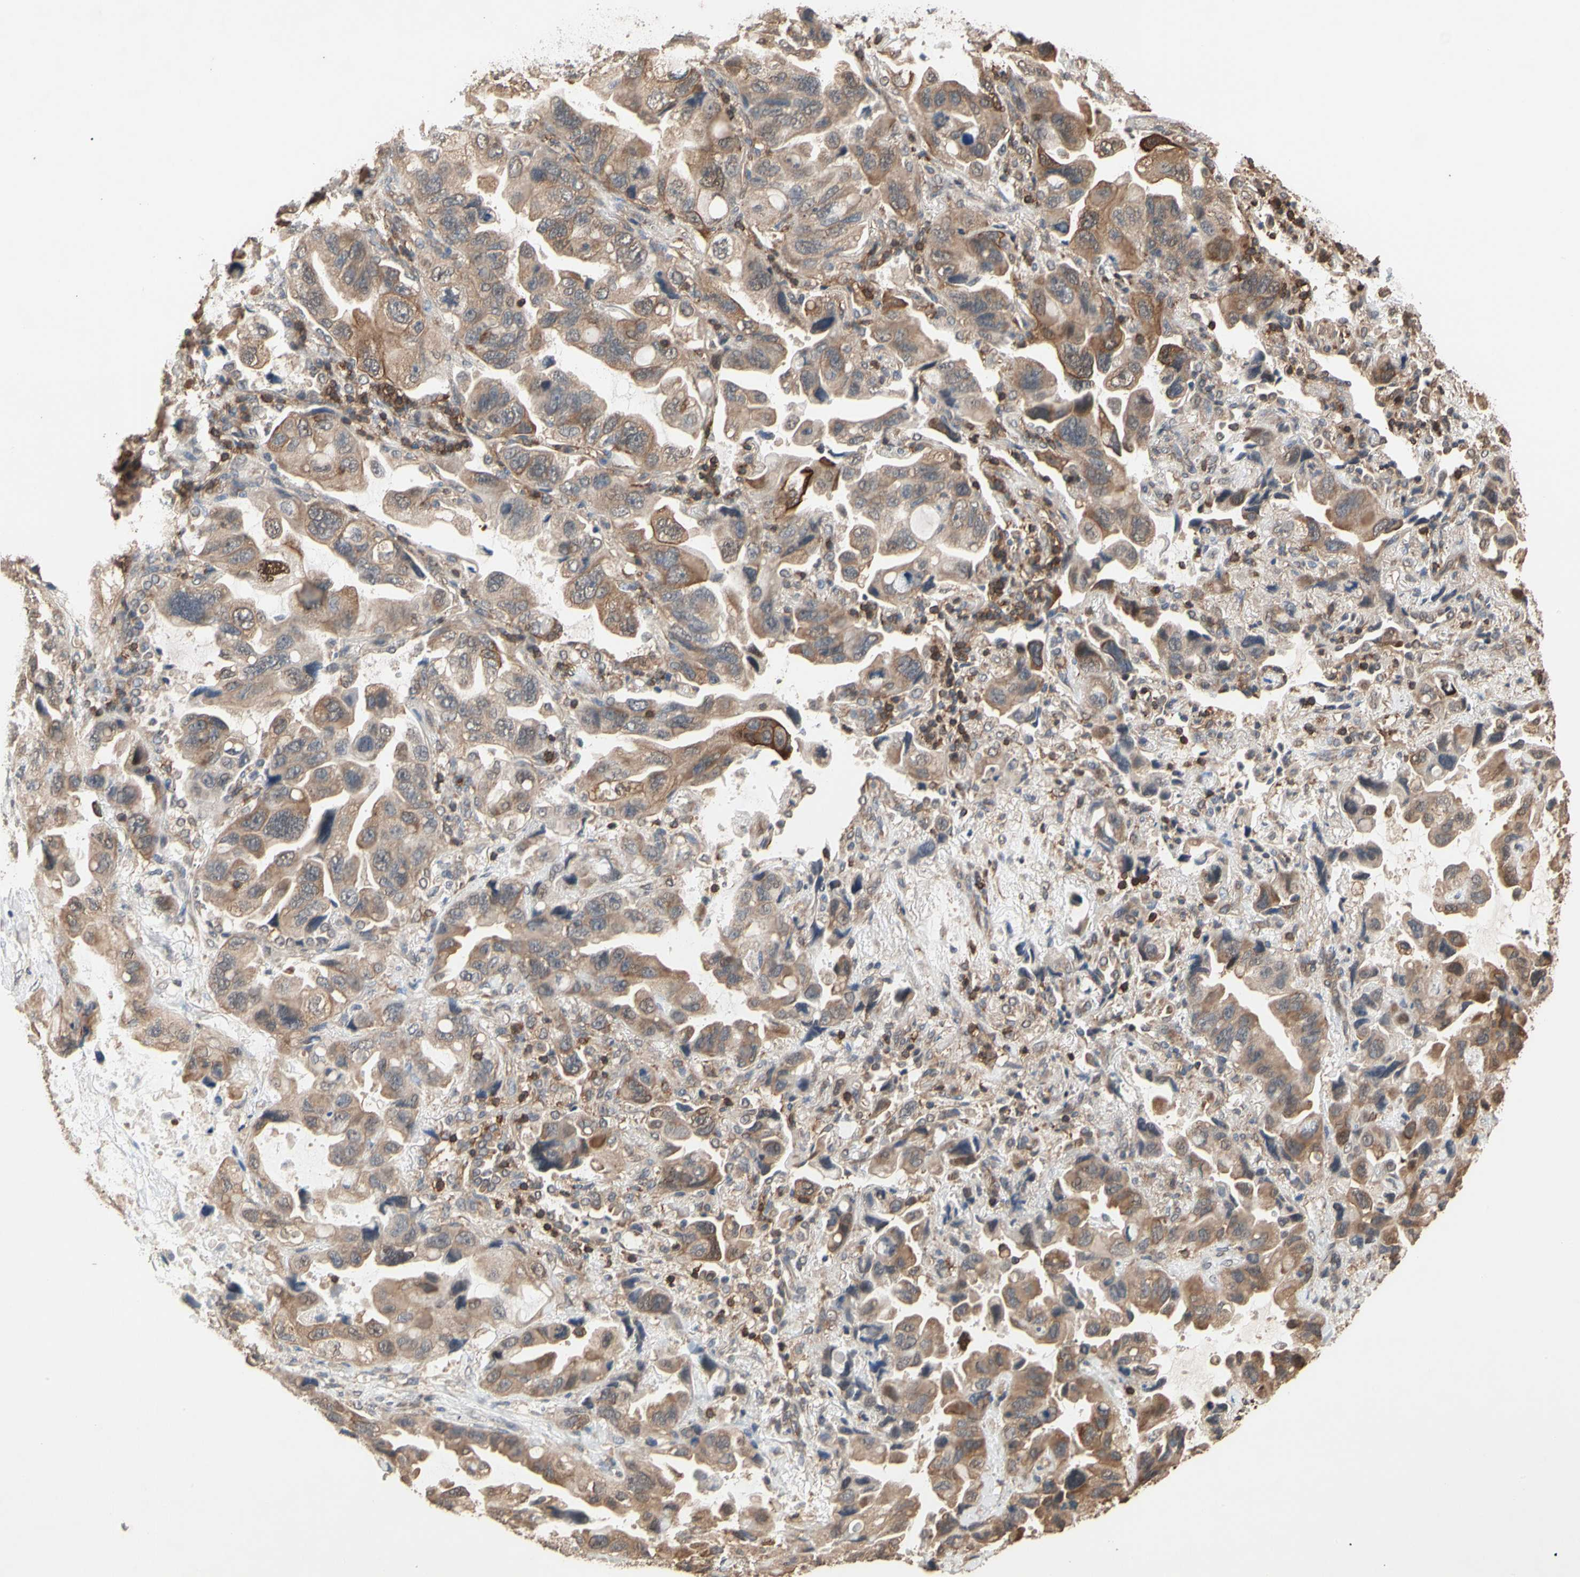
{"staining": {"intensity": "moderate", "quantity": ">75%", "location": "cytoplasmic/membranous"}, "tissue": "lung cancer", "cell_type": "Tumor cells", "image_type": "cancer", "snomed": [{"axis": "morphology", "description": "Squamous cell carcinoma, NOS"}, {"axis": "topography", "description": "Lung"}], "caption": "Immunohistochemistry (IHC) staining of lung cancer, which exhibits medium levels of moderate cytoplasmic/membranous positivity in about >75% of tumor cells indicating moderate cytoplasmic/membranous protein expression. The staining was performed using DAB (3,3'-diaminobenzidine) (brown) for protein detection and nuclei were counterstained in hematoxylin (blue).", "gene": "MAP3K10", "patient": {"sex": "female", "age": 73}}